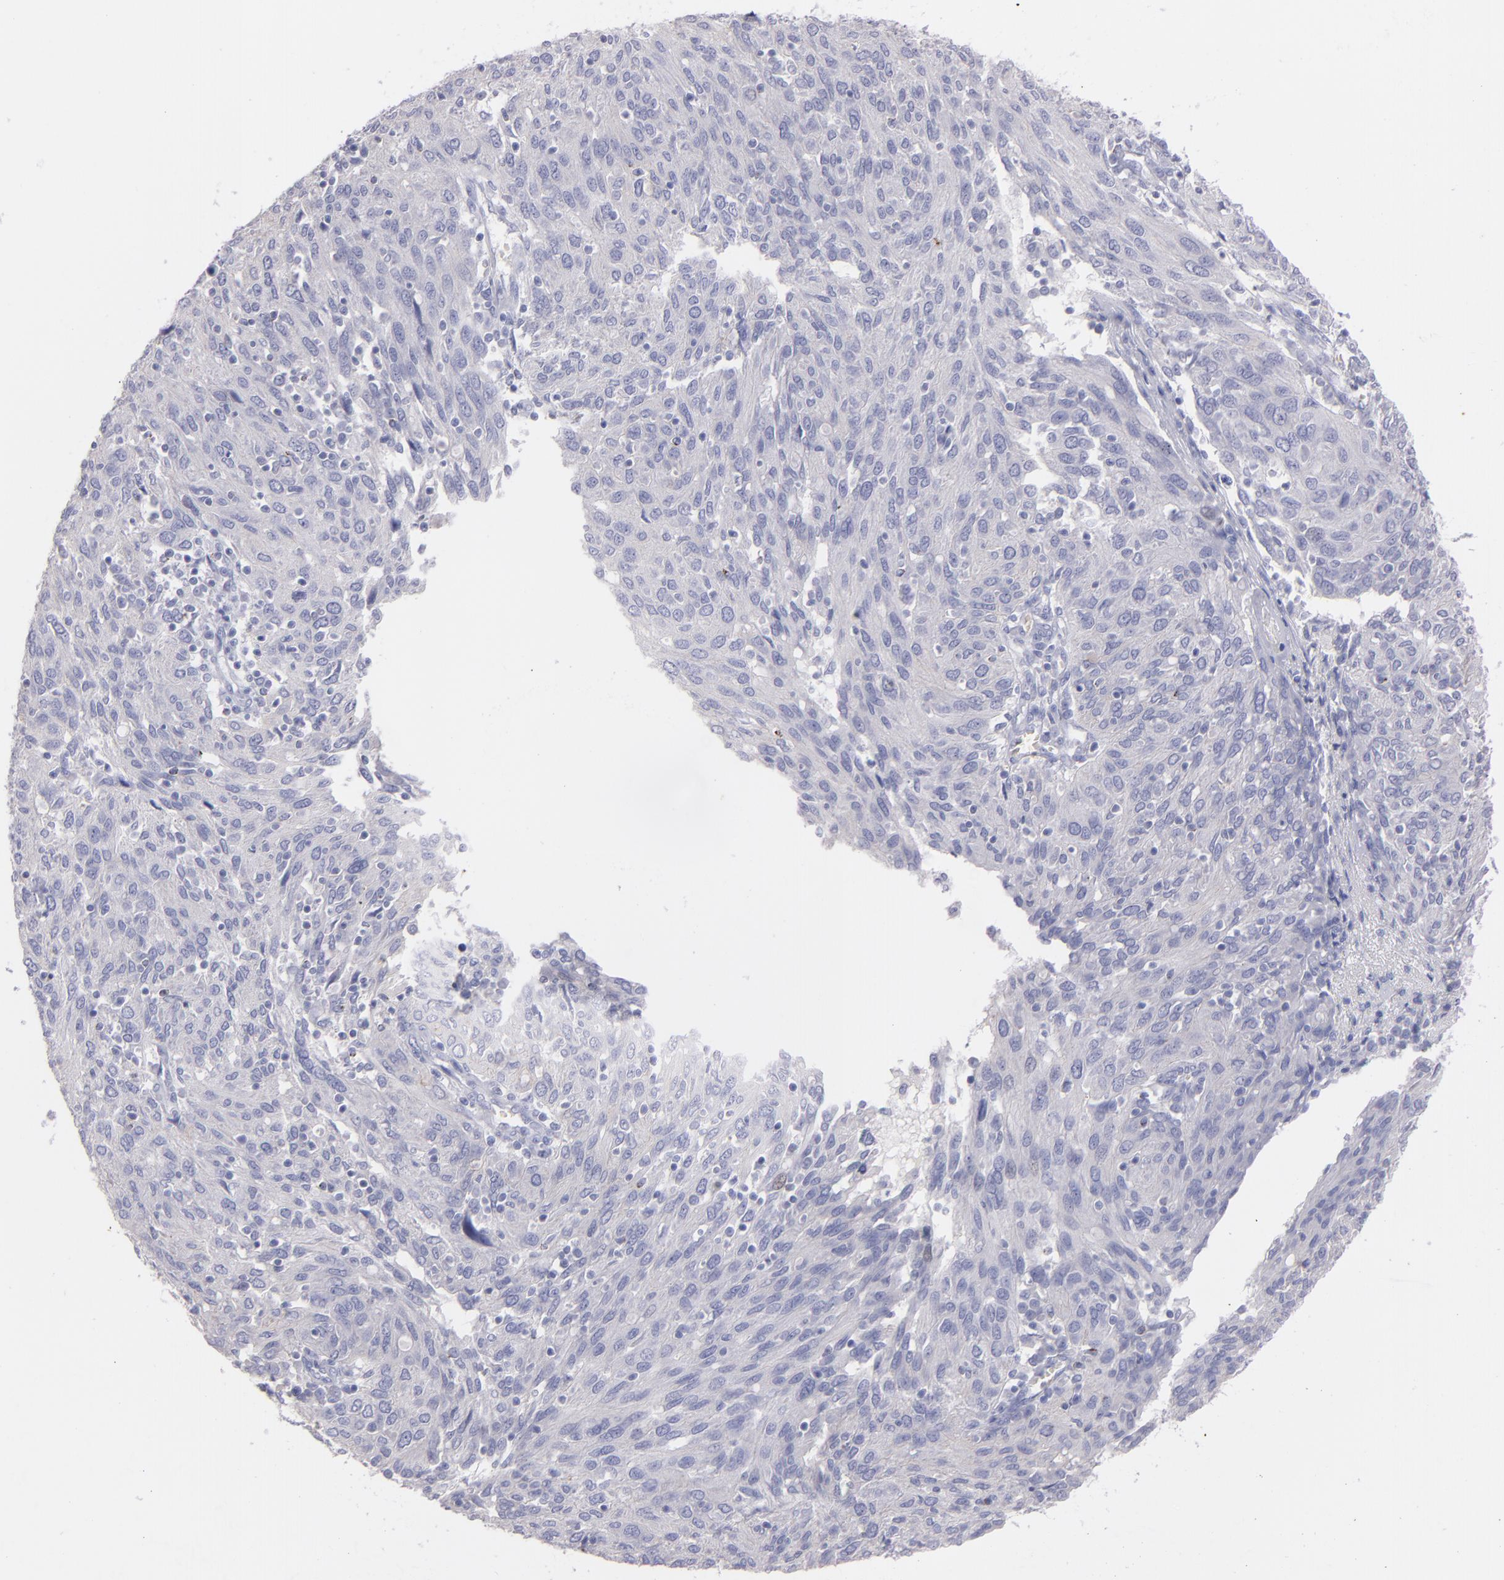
{"staining": {"intensity": "negative", "quantity": "none", "location": "none"}, "tissue": "ovarian cancer", "cell_type": "Tumor cells", "image_type": "cancer", "snomed": [{"axis": "morphology", "description": "Carcinoma, endometroid"}, {"axis": "topography", "description": "Ovary"}], "caption": "Tumor cells are negative for brown protein staining in ovarian endometroid carcinoma.", "gene": "SNAP25", "patient": {"sex": "female", "age": 50}}